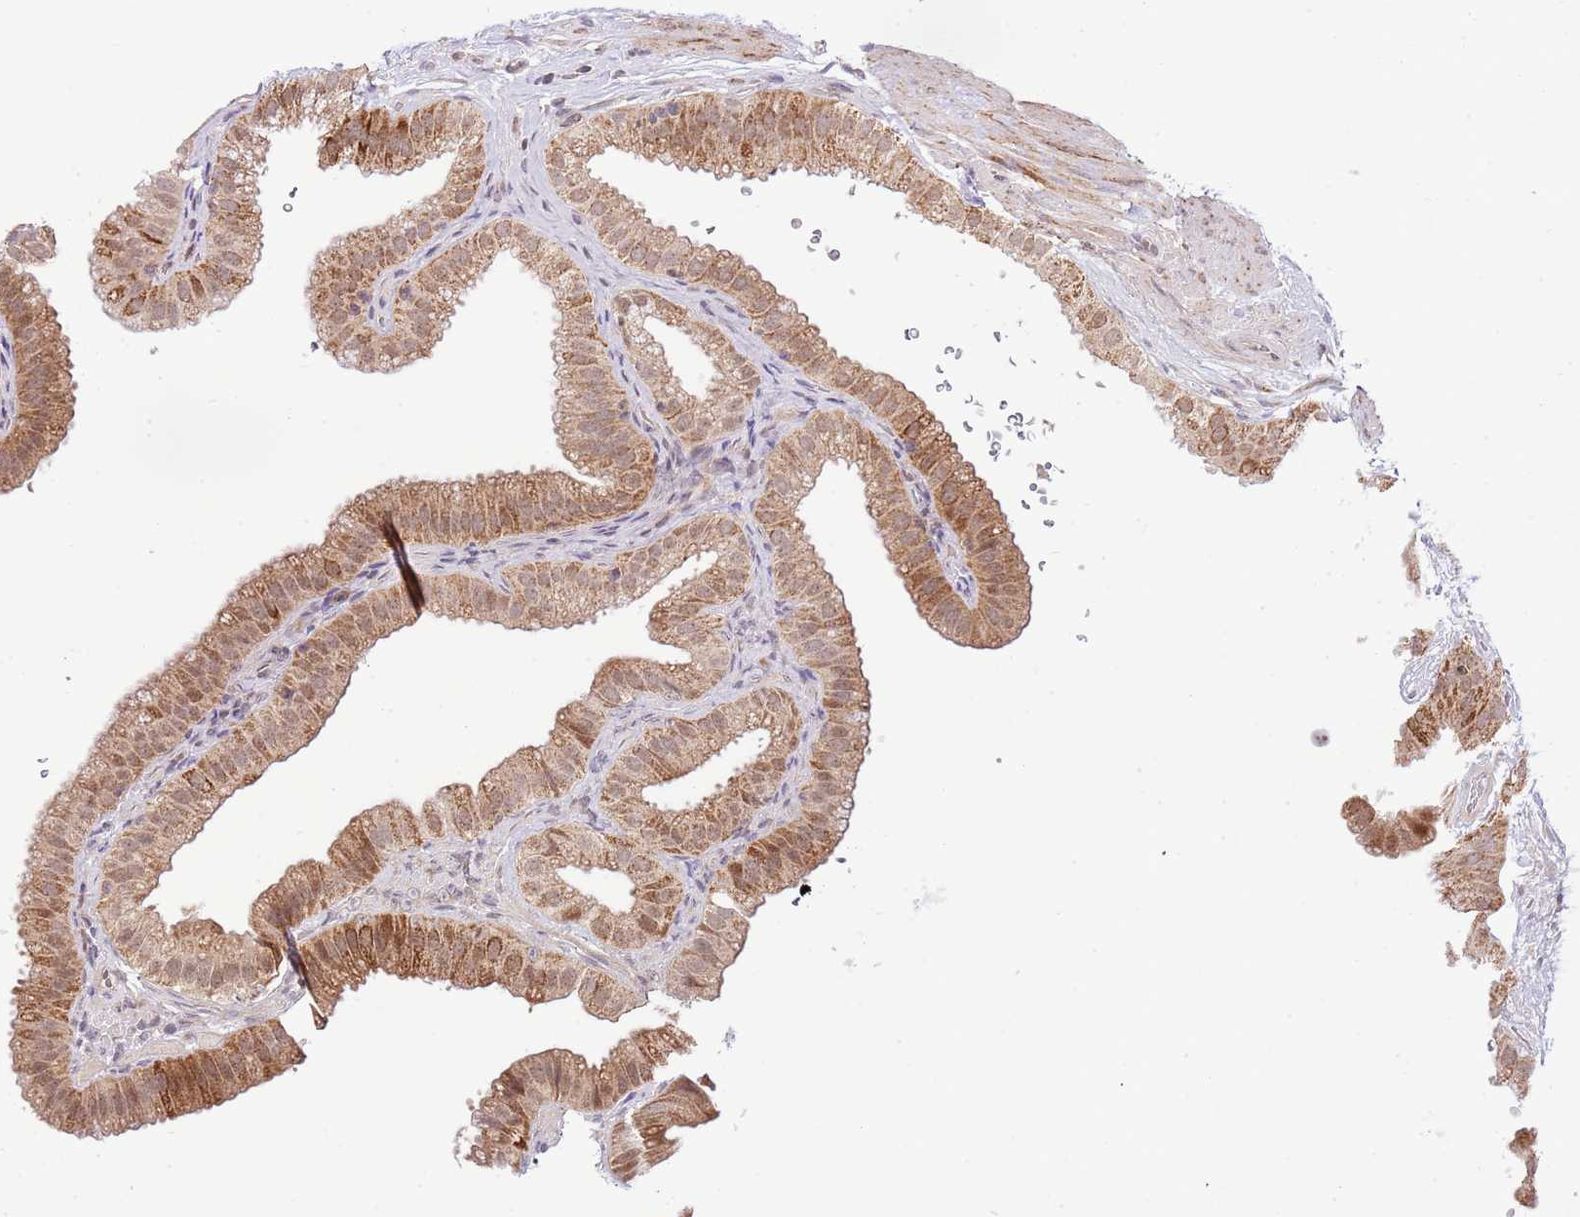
{"staining": {"intensity": "moderate", "quantity": ">75%", "location": "cytoplasmic/membranous,nuclear"}, "tissue": "gallbladder", "cell_type": "Glandular cells", "image_type": "normal", "snomed": [{"axis": "morphology", "description": "Normal tissue, NOS"}, {"axis": "topography", "description": "Gallbladder"}], "caption": "Immunohistochemical staining of benign gallbladder shows medium levels of moderate cytoplasmic/membranous,nuclear expression in about >75% of glandular cells. (Brightfield microscopy of DAB IHC at high magnification).", "gene": "CHD1", "patient": {"sex": "female", "age": 61}}